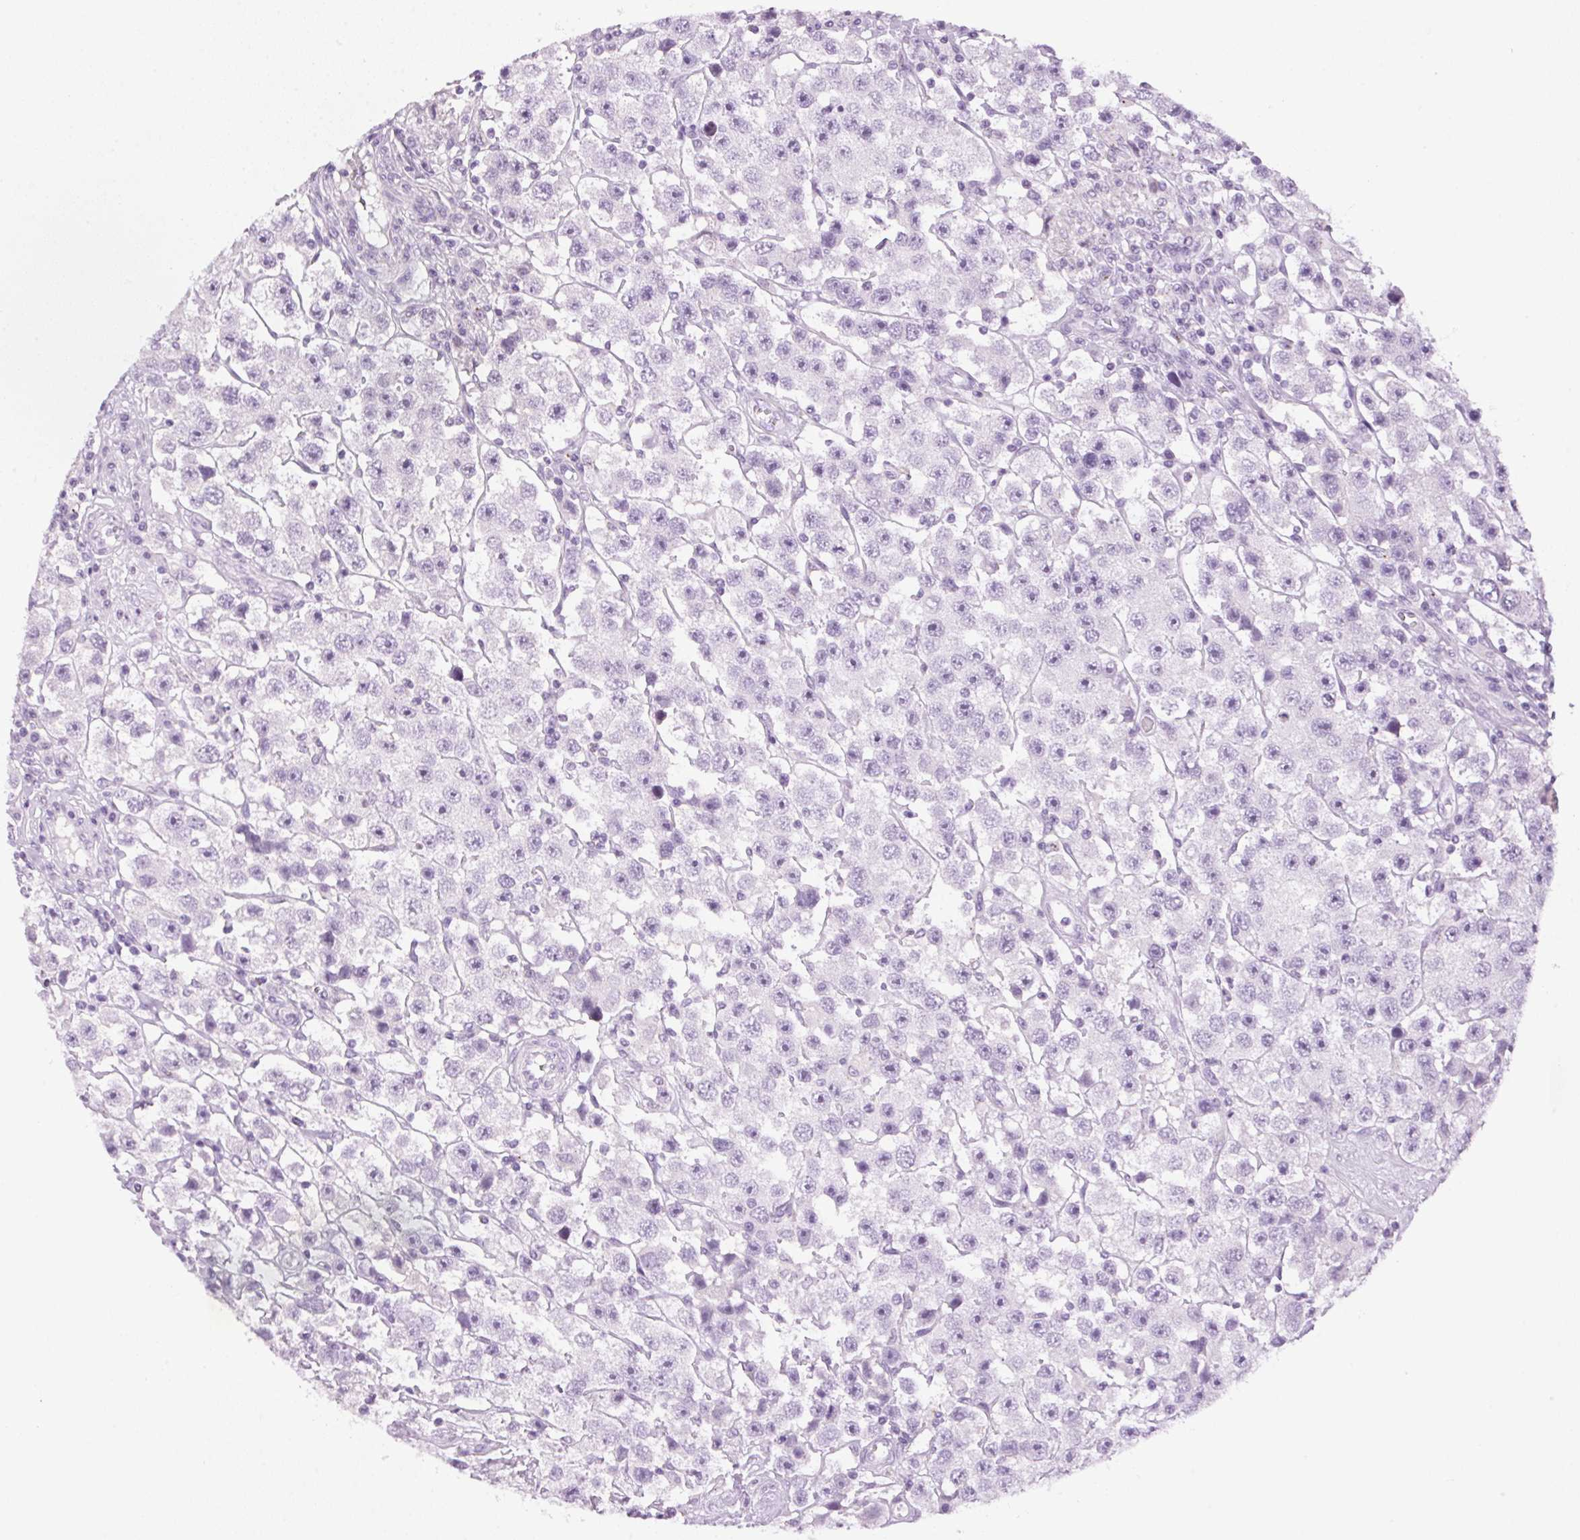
{"staining": {"intensity": "negative", "quantity": "none", "location": "none"}, "tissue": "testis cancer", "cell_type": "Tumor cells", "image_type": "cancer", "snomed": [{"axis": "morphology", "description": "Seminoma, NOS"}, {"axis": "topography", "description": "Testis"}], "caption": "Immunohistochemistry histopathology image of testis cancer (seminoma) stained for a protein (brown), which exhibits no positivity in tumor cells.", "gene": "TMEM88B", "patient": {"sex": "male", "age": 45}}